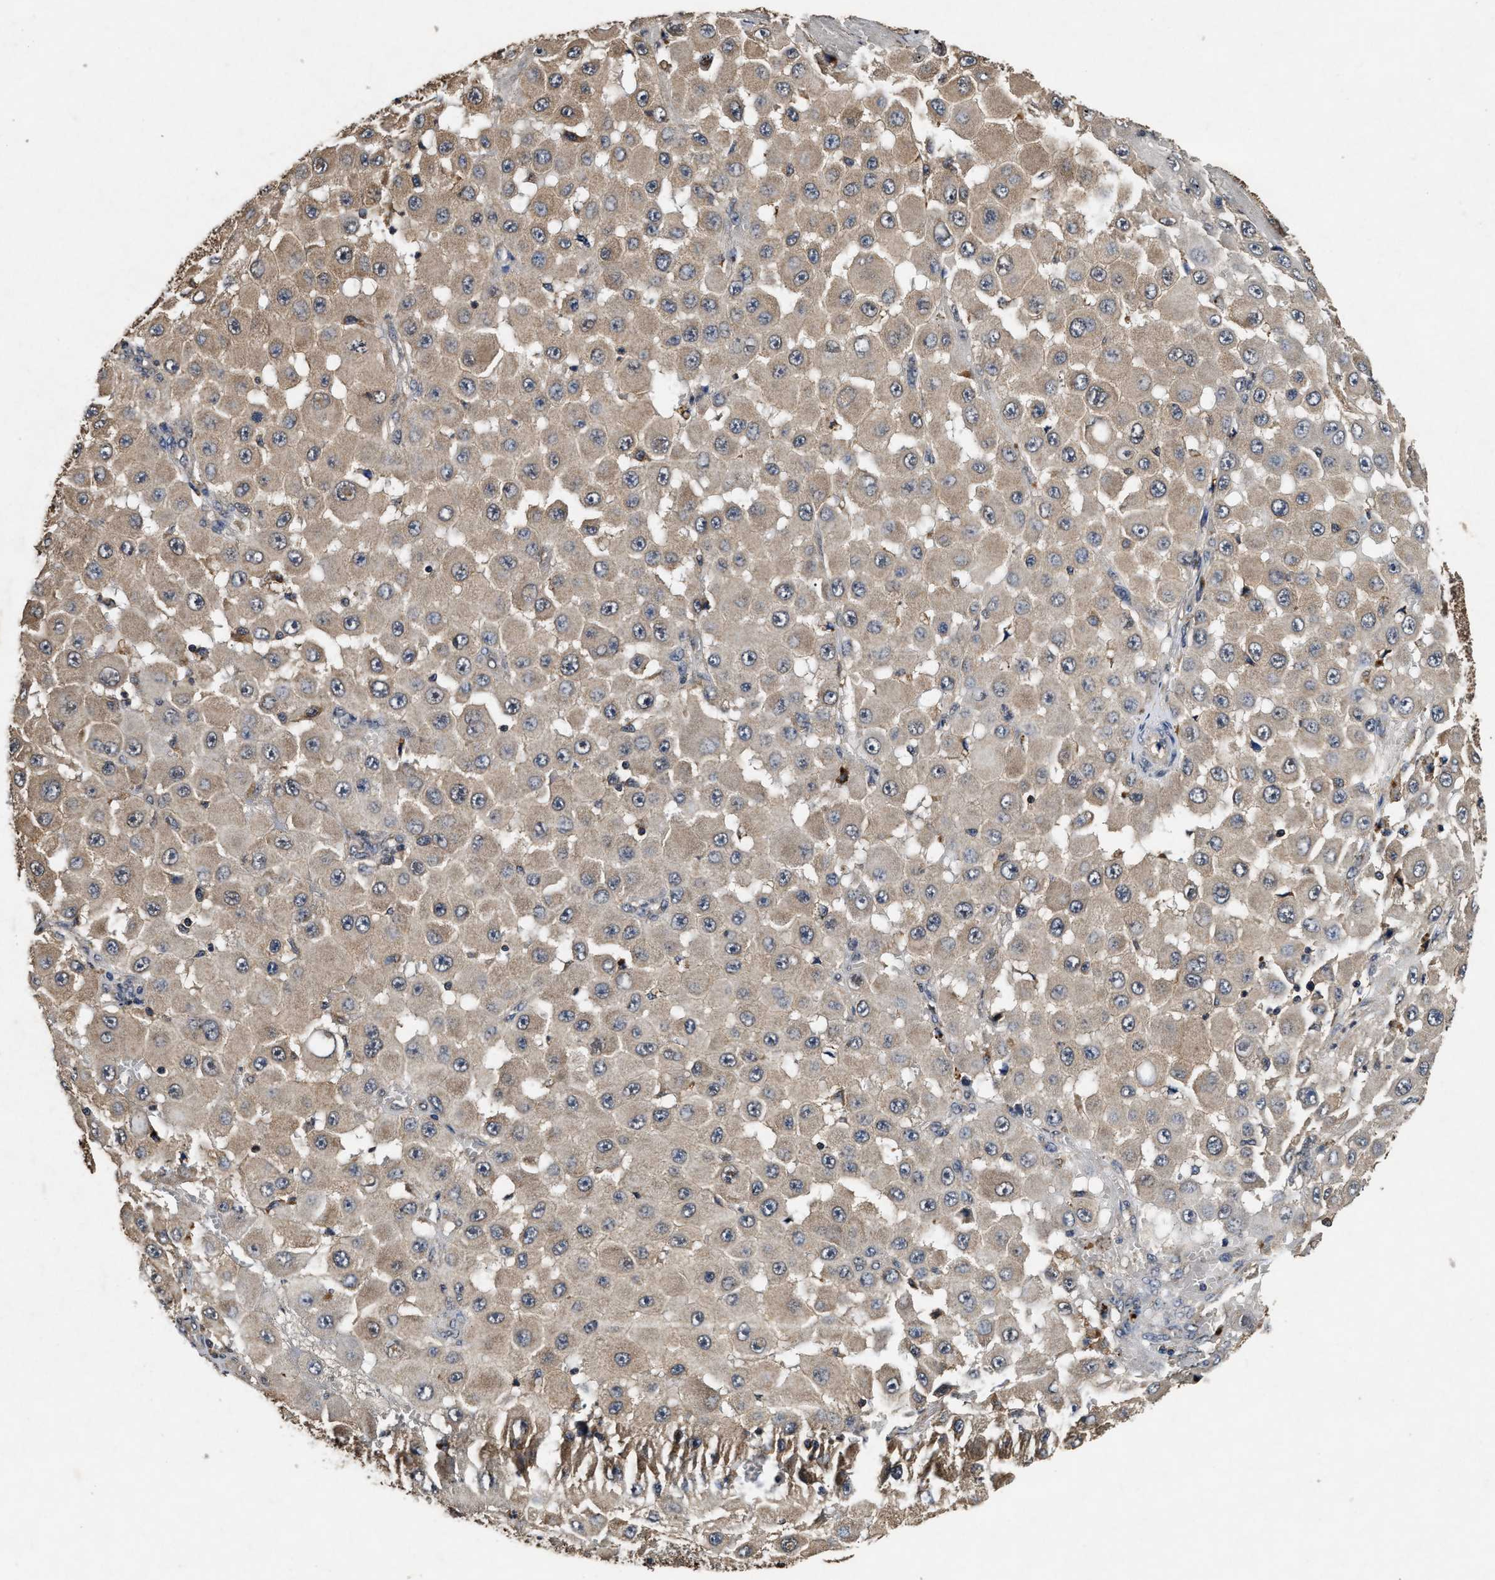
{"staining": {"intensity": "moderate", "quantity": "<25%", "location": "cytoplasmic/membranous"}, "tissue": "melanoma", "cell_type": "Tumor cells", "image_type": "cancer", "snomed": [{"axis": "morphology", "description": "Malignant melanoma, NOS"}, {"axis": "topography", "description": "Skin"}], "caption": "Immunohistochemical staining of melanoma shows low levels of moderate cytoplasmic/membranous positivity in about <25% of tumor cells.", "gene": "PDAP1", "patient": {"sex": "female", "age": 81}}